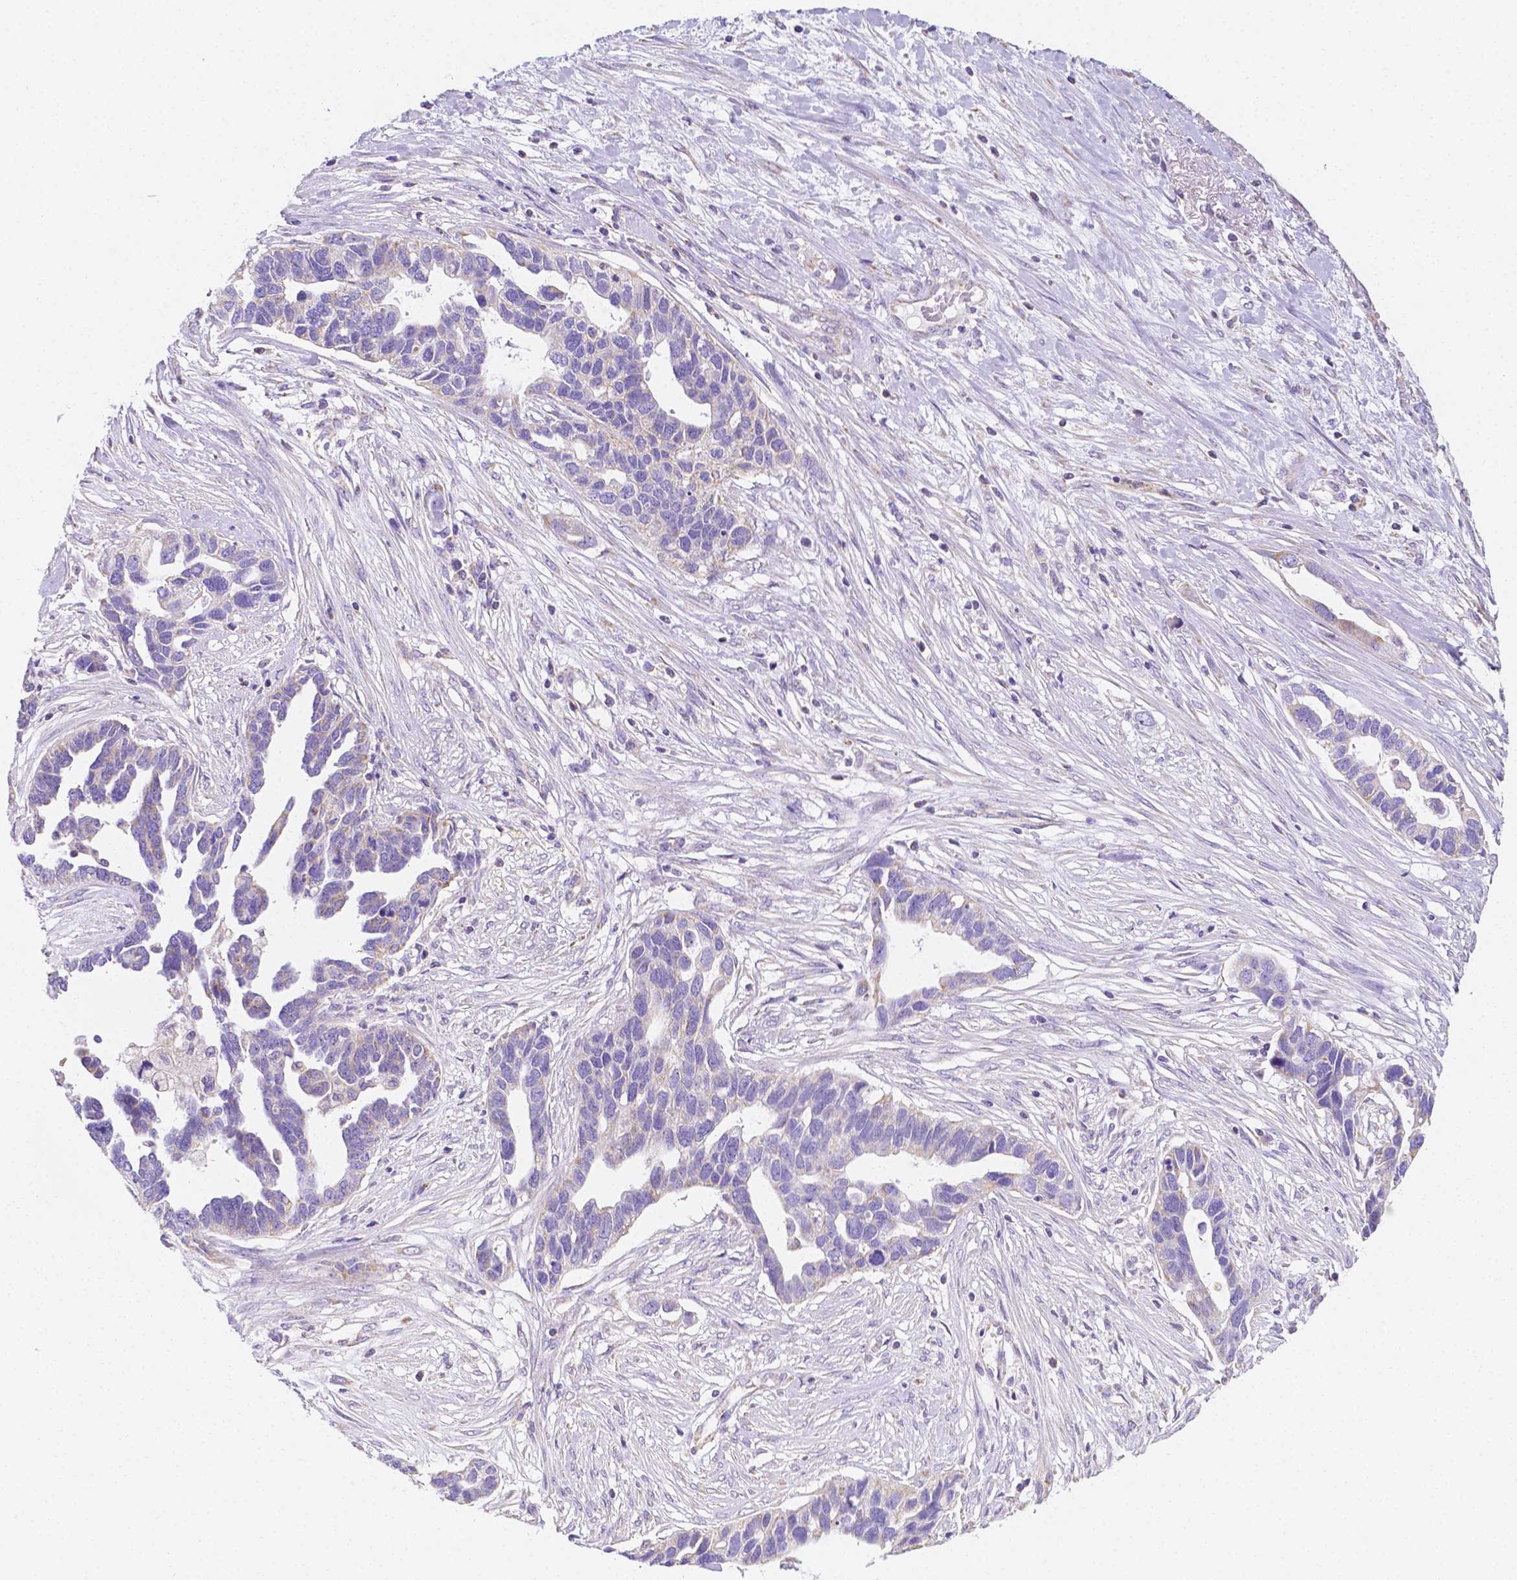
{"staining": {"intensity": "negative", "quantity": "none", "location": "none"}, "tissue": "ovarian cancer", "cell_type": "Tumor cells", "image_type": "cancer", "snomed": [{"axis": "morphology", "description": "Cystadenocarcinoma, serous, NOS"}, {"axis": "topography", "description": "Ovary"}], "caption": "A high-resolution photomicrograph shows immunohistochemistry staining of serous cystadenocarcinoma (ovarian), which demonstrates no significant positivity in tumor cells.", "gene": "SGTB", "patient": {"sex": "female", "age": 54}}